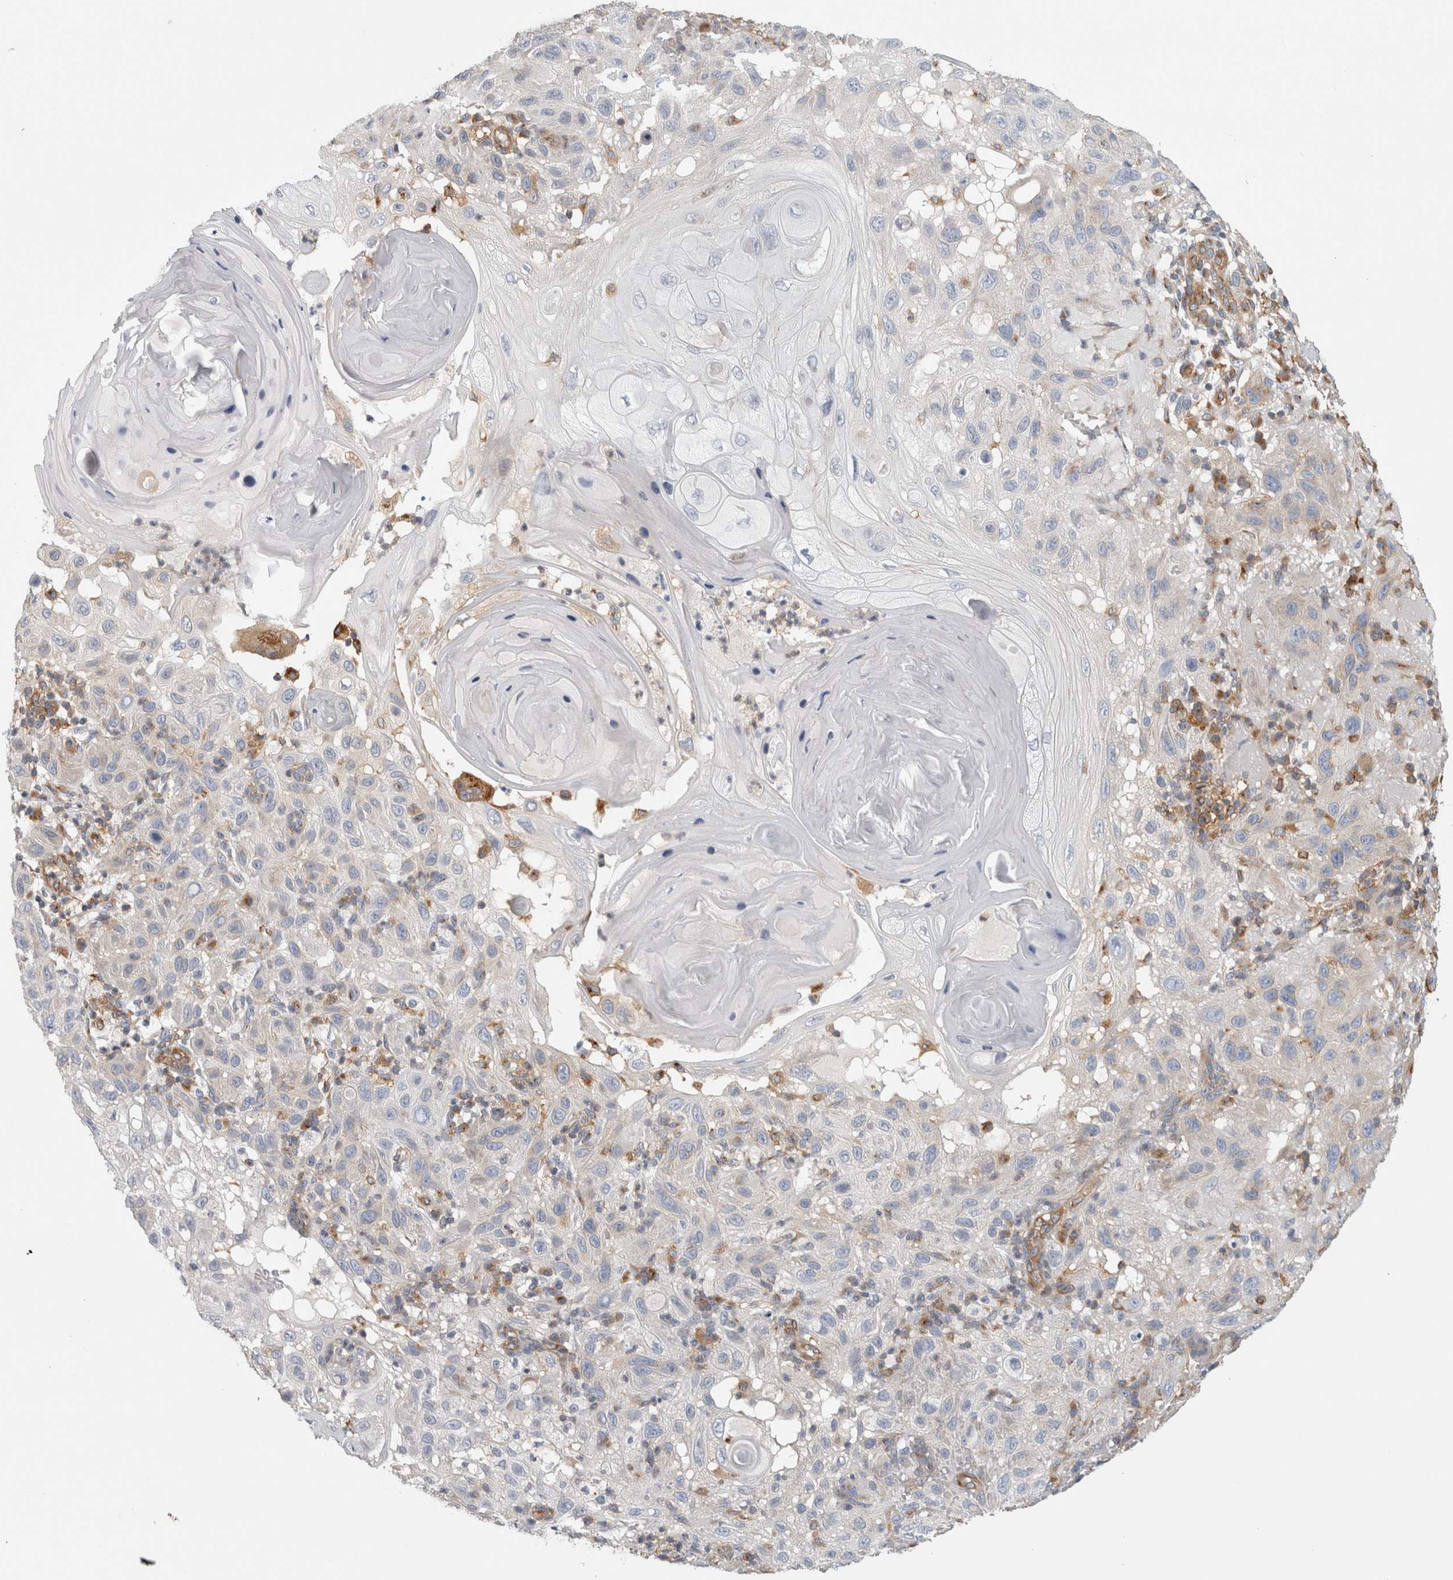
{"staining": {"intensity": "negative", "quantity": "none", "location": "none"}, "tissue": "skin cancer", "cell_type": "Tumor cells", "image_type": "cancer", "snomed": [{"axis": "morphology", "description": "Normal tissue, NOS"}, {"axis": "morphology", "description": "Squamous cell carcinoma, NOS"}, {"axis": "topography", "description": "Skin"}], "caption": "This is a image of immunohistochemistry (IHC) staining of skin cancer, which shows no staining in tumor cells.", "gene": "PEX6", "patient": {"sex": "female", "age": 96}}